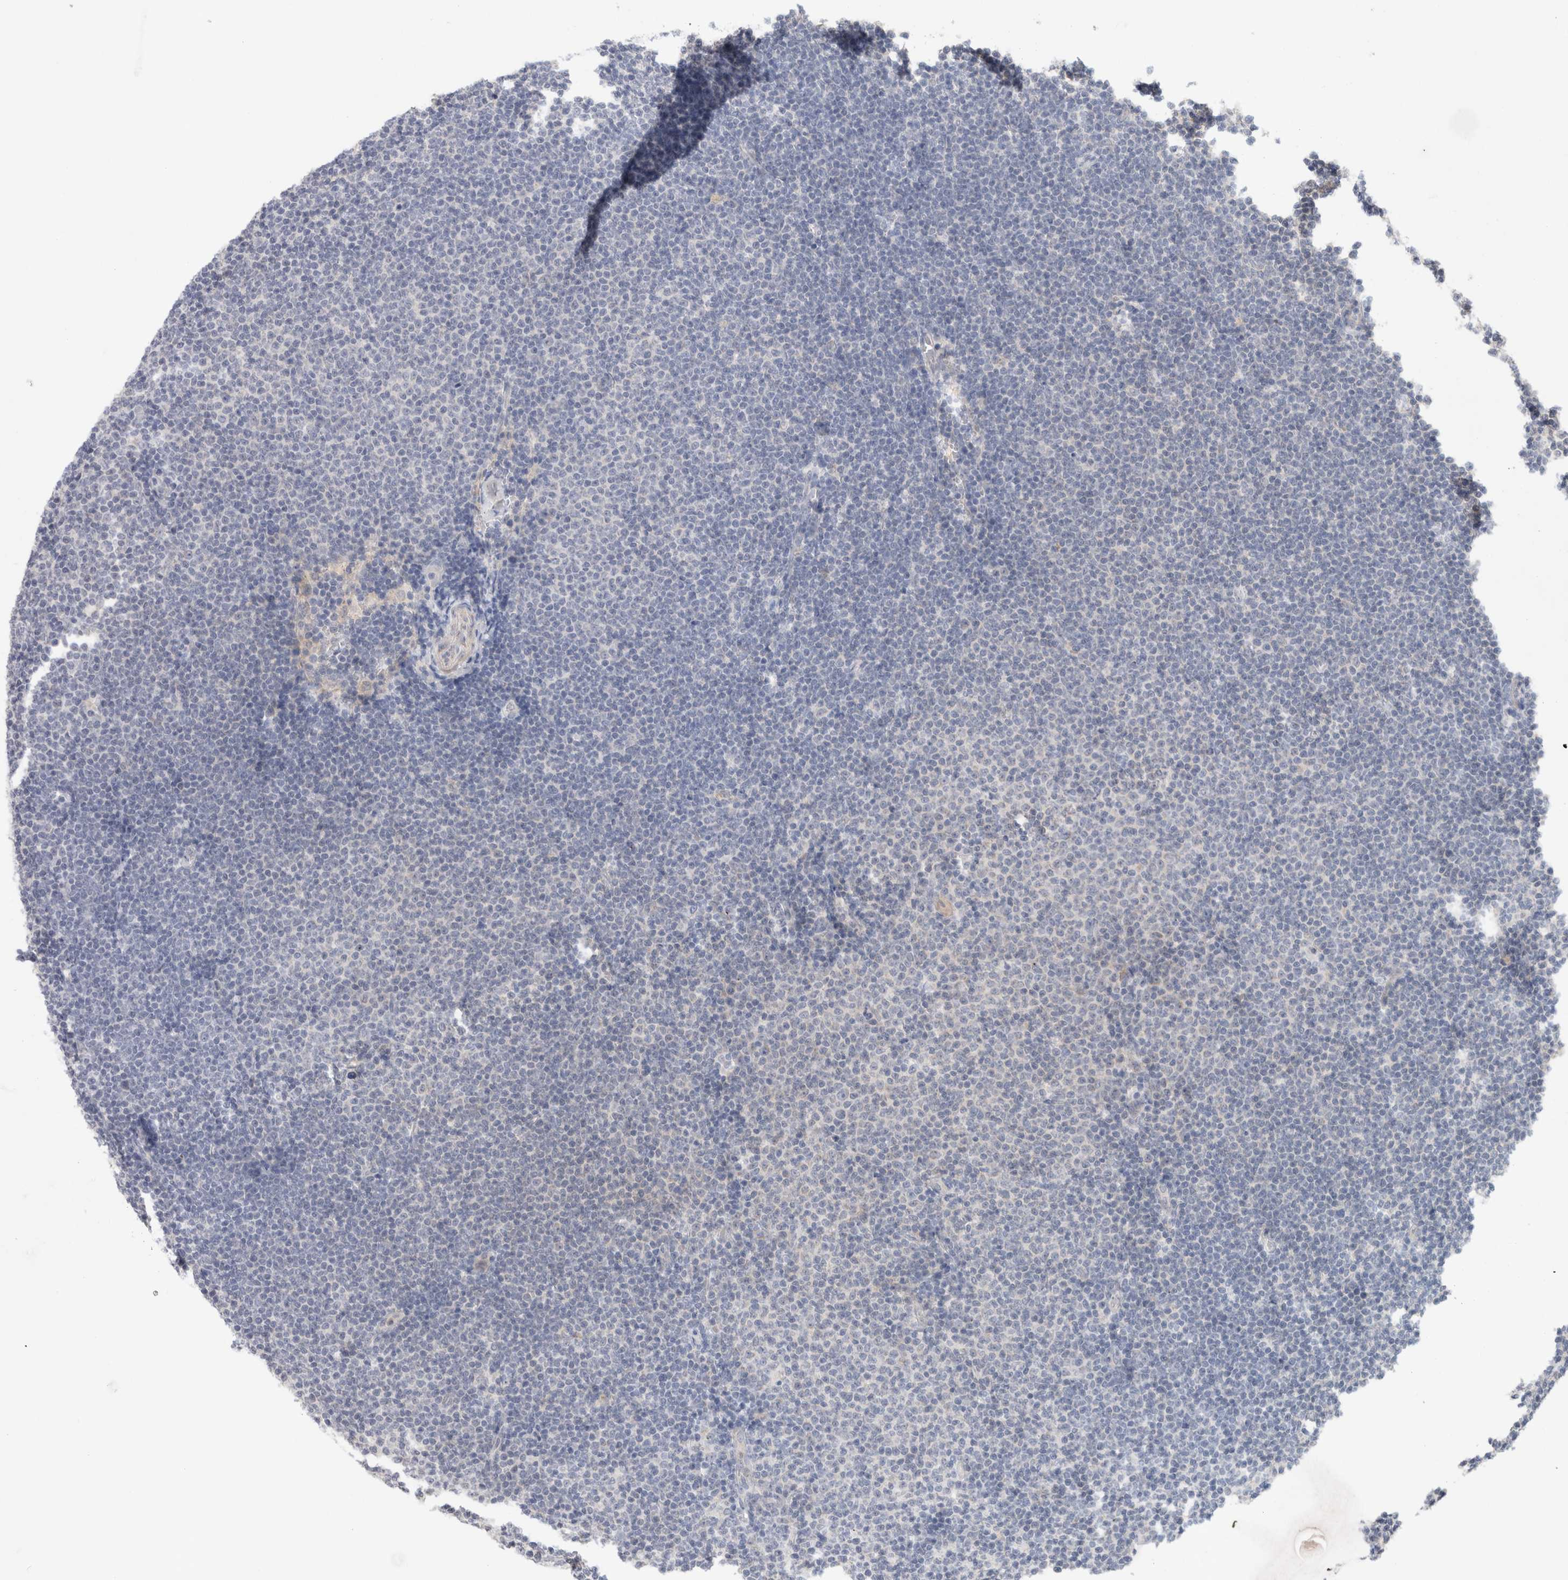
{"staining": {"intensity": "negative", "quantity": "none", "location": "none"}, "tissue": "lymphoma", "cell_type": "Tumor cells", "image_type": "cancer", "snomed": [{"axis": "morphology", "description": "Malignant lymphoma, non-Hodgkin's type, Low grade"}, {"axis": "topography", "description": "Lymph node"}], "caption": "Micrograph shows no significant protein positivity in tumor cells of lymphoma.", "gene": "RAB14", "patient": {"sex": "female", "age": 53}}